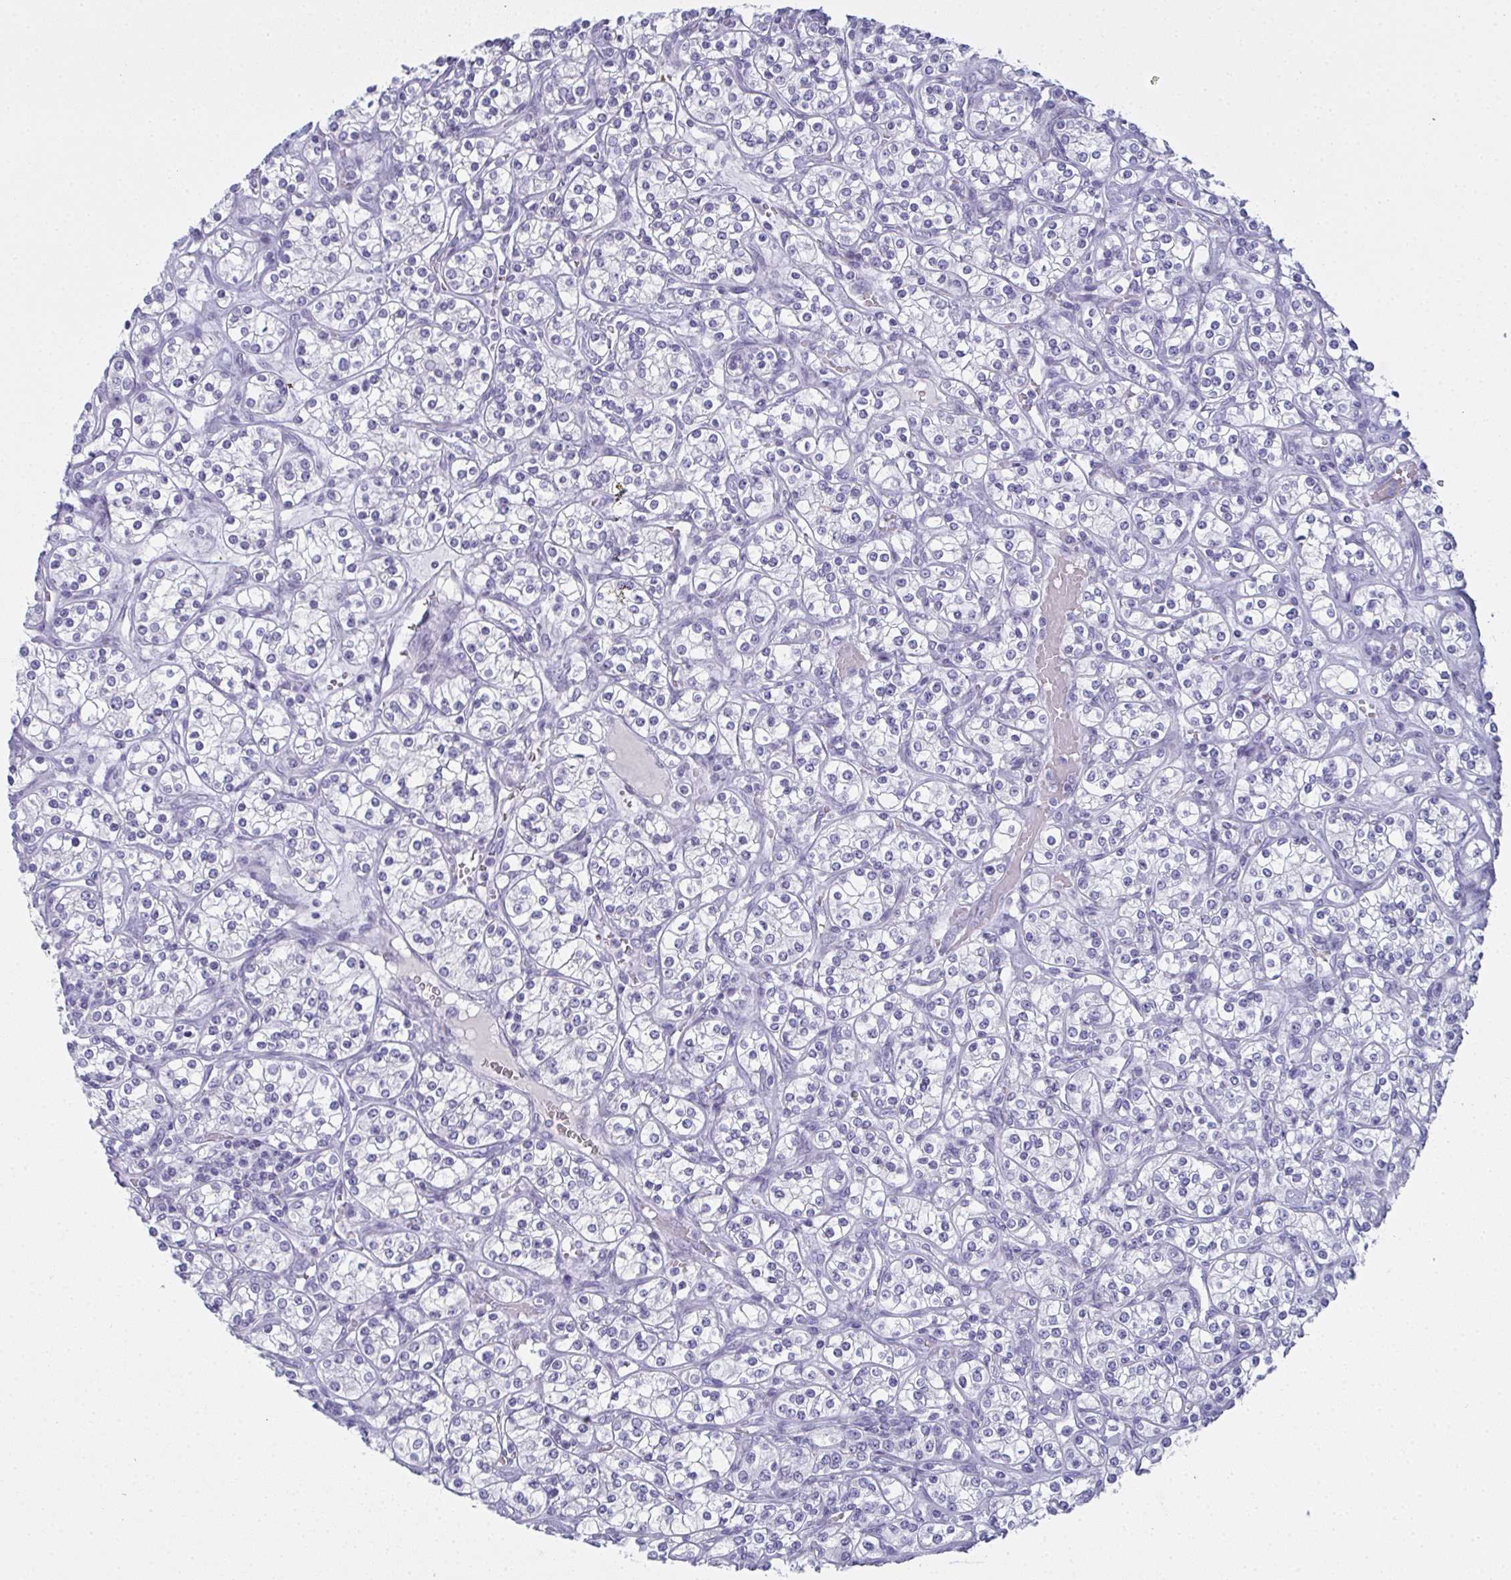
{"staining": {"intensity": "negative", "quantity": "none", "location": "none"}, "tissue": "renal cancer", "cell_type": "Tumor cells", "image_type": "cancer", "snomed": [{"axis": "morphology", "description": "Adenocarcinoma, NOS"}, {"axis": "topography", "description": "Kidney"}], "caption": "Protein analysis of renal cancer (adenocarcinoma) reveals no significant positivity in tumor cells. (DAB (3,3'-diaminobenzidine) IHC, high magnification).", "gene": "SLC36A2", "patient": {"sex": "male", "age": 77}}